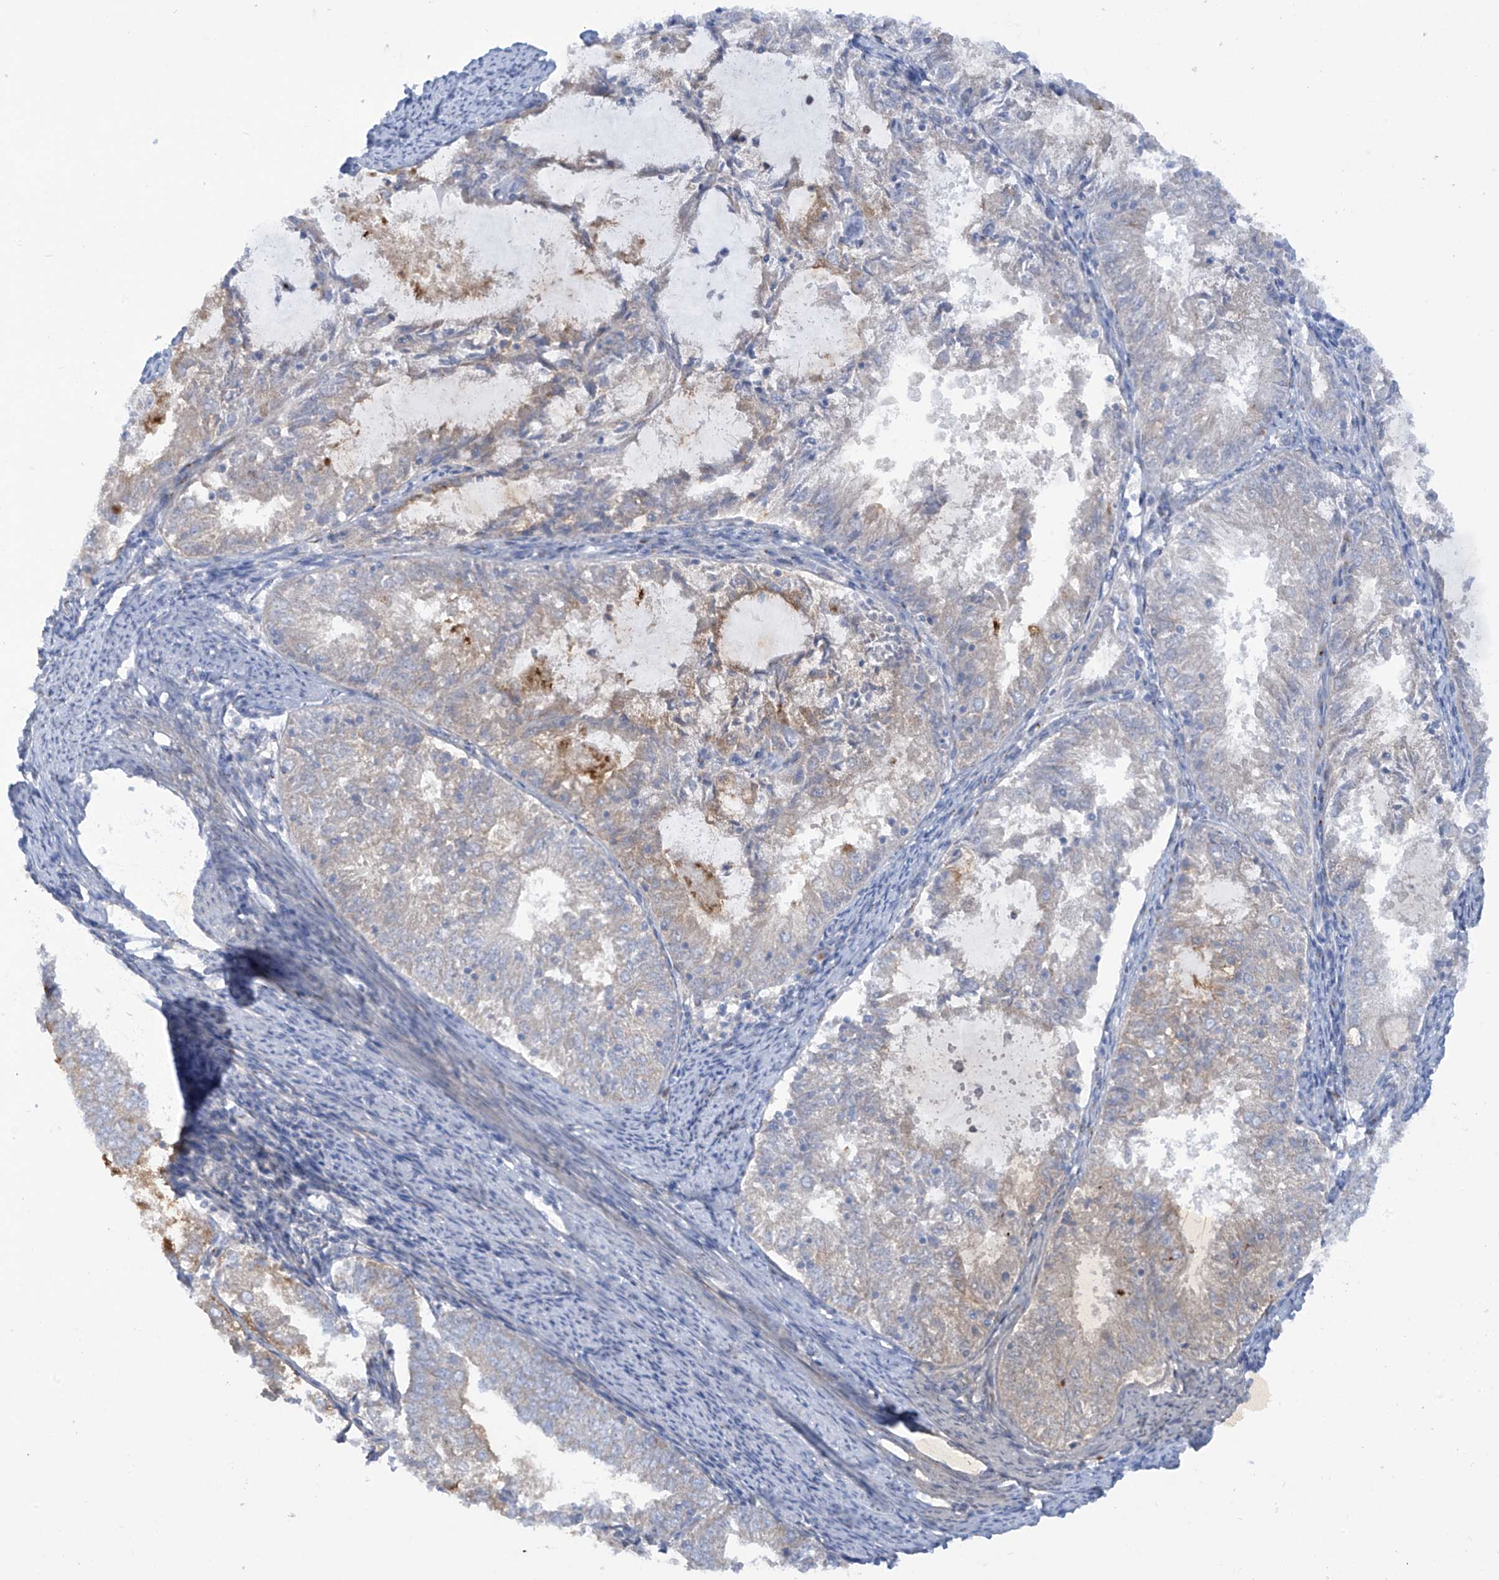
{"staining": {"intensity": "negative", "quantity": "none", "location": "none"}, "tissue": "endometrial cancer", "cell_type": "Tumor cells", "image_type": "cancer", "snomed": [{"axis": "morphology", "description": "Adenocarcinoma, NOS"}, {"axis": "topography", "description": "Endometrium"}], "caption": "Tumor cells show no significant protein positivity in adenocarcinoma (endometrial). (Stains: DAB (3,3'-diaminobenzidine) IHC with hematoxylin counter stain, Microscopy: brightfield microscopy at high magnification).", "gene": "TRMT2B", "patient": {"sex": "female", "age": 57}}